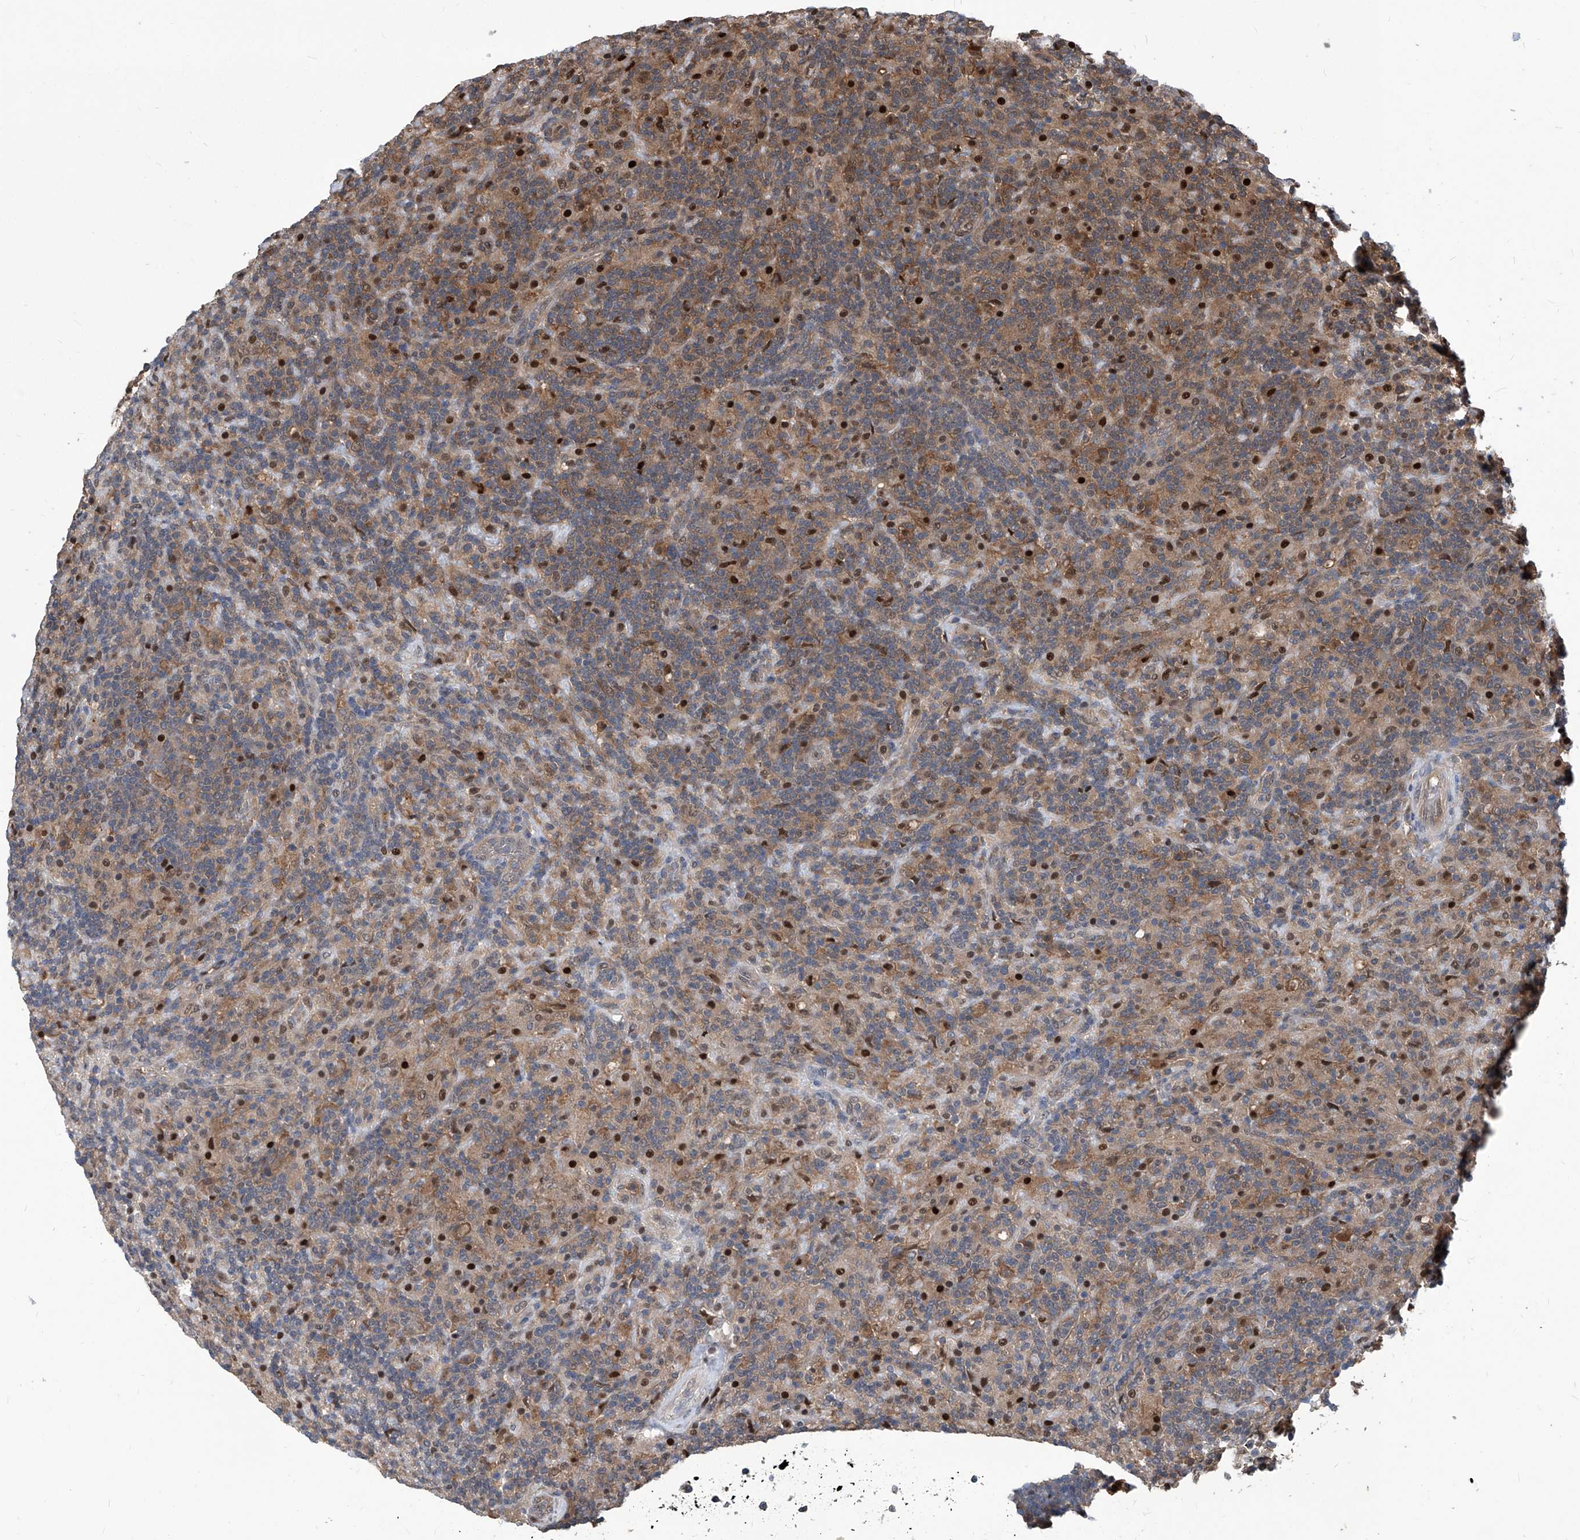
{"staining": {"intensity": "weak", "quantity": ">75%", "location": "cytoplasmic/membranous"}, "tissue": "lymphoma", "cell_type": "Tumor cells", "image_type": "cancer", "snomed": [{"axis": "morphology", "description": "Hodgkin's disease, NOS"}, {"axis": "topography", "description": "Lymph node"}], "caption": "This image exhibits immunohistochemistry staining of human lymphoma, with low weak cytoplasmic/membranous positivity in about >75% of tumor cells.", "gene": "PSMB1", "patient": {"sex": "male", "age": 70}}